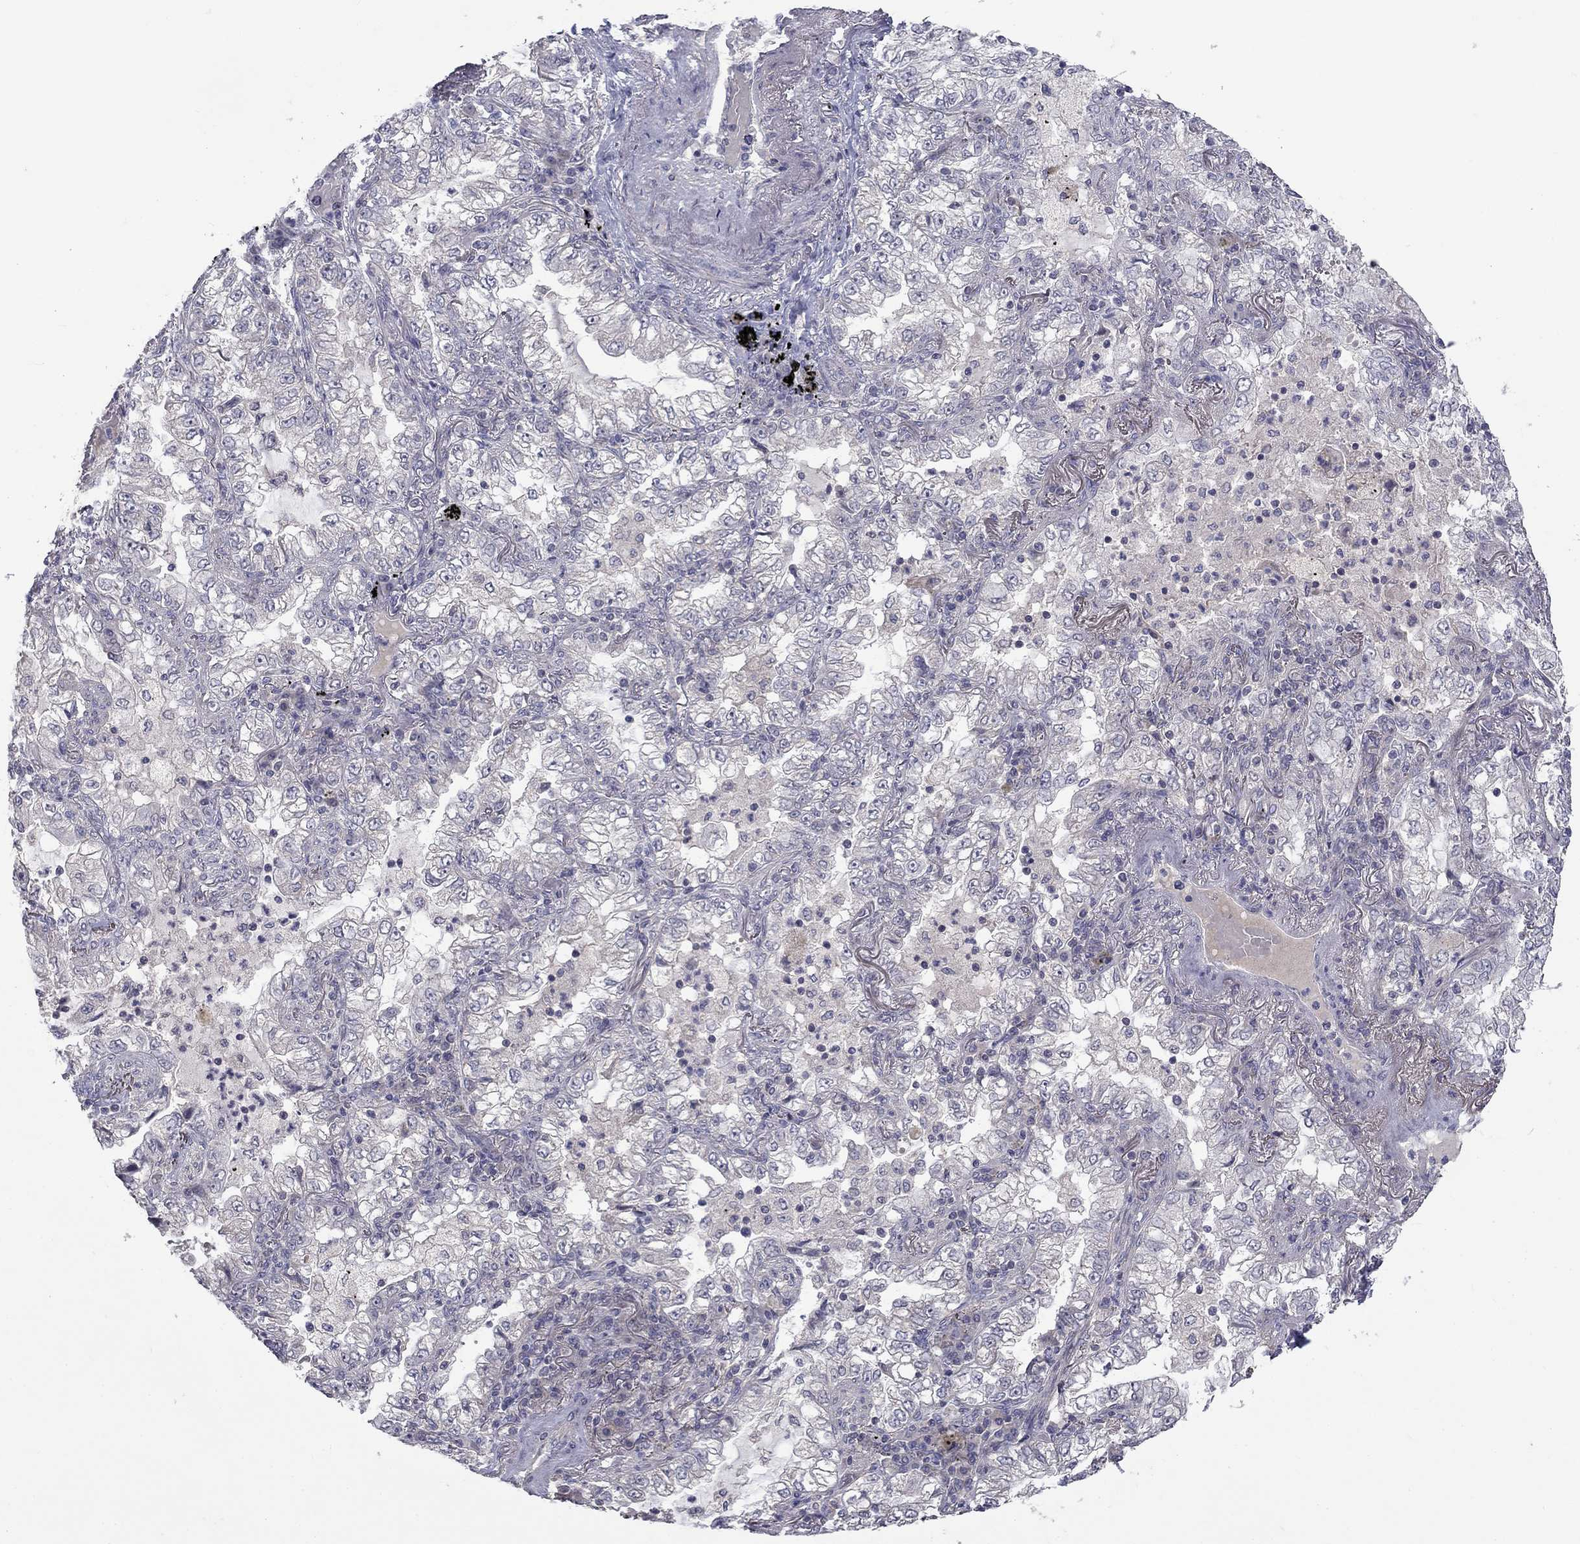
{"staining": {"intensity": "negative", "quantity": "none", "location": "none"}, "tissue": "lung cancer", "cell_type": "Tumor cells", "image_type": "cancer", "snomed": [{"axis": "morphology", "description": "Adenocarcinoma, NOS"}, {"axis": "topography", "description": "Lung"}], "caption": "There is no significant expression in tumor cells of lung cancer.", "gene": "SLC39A14", "patient": {"sex": "female", "age": 73}}